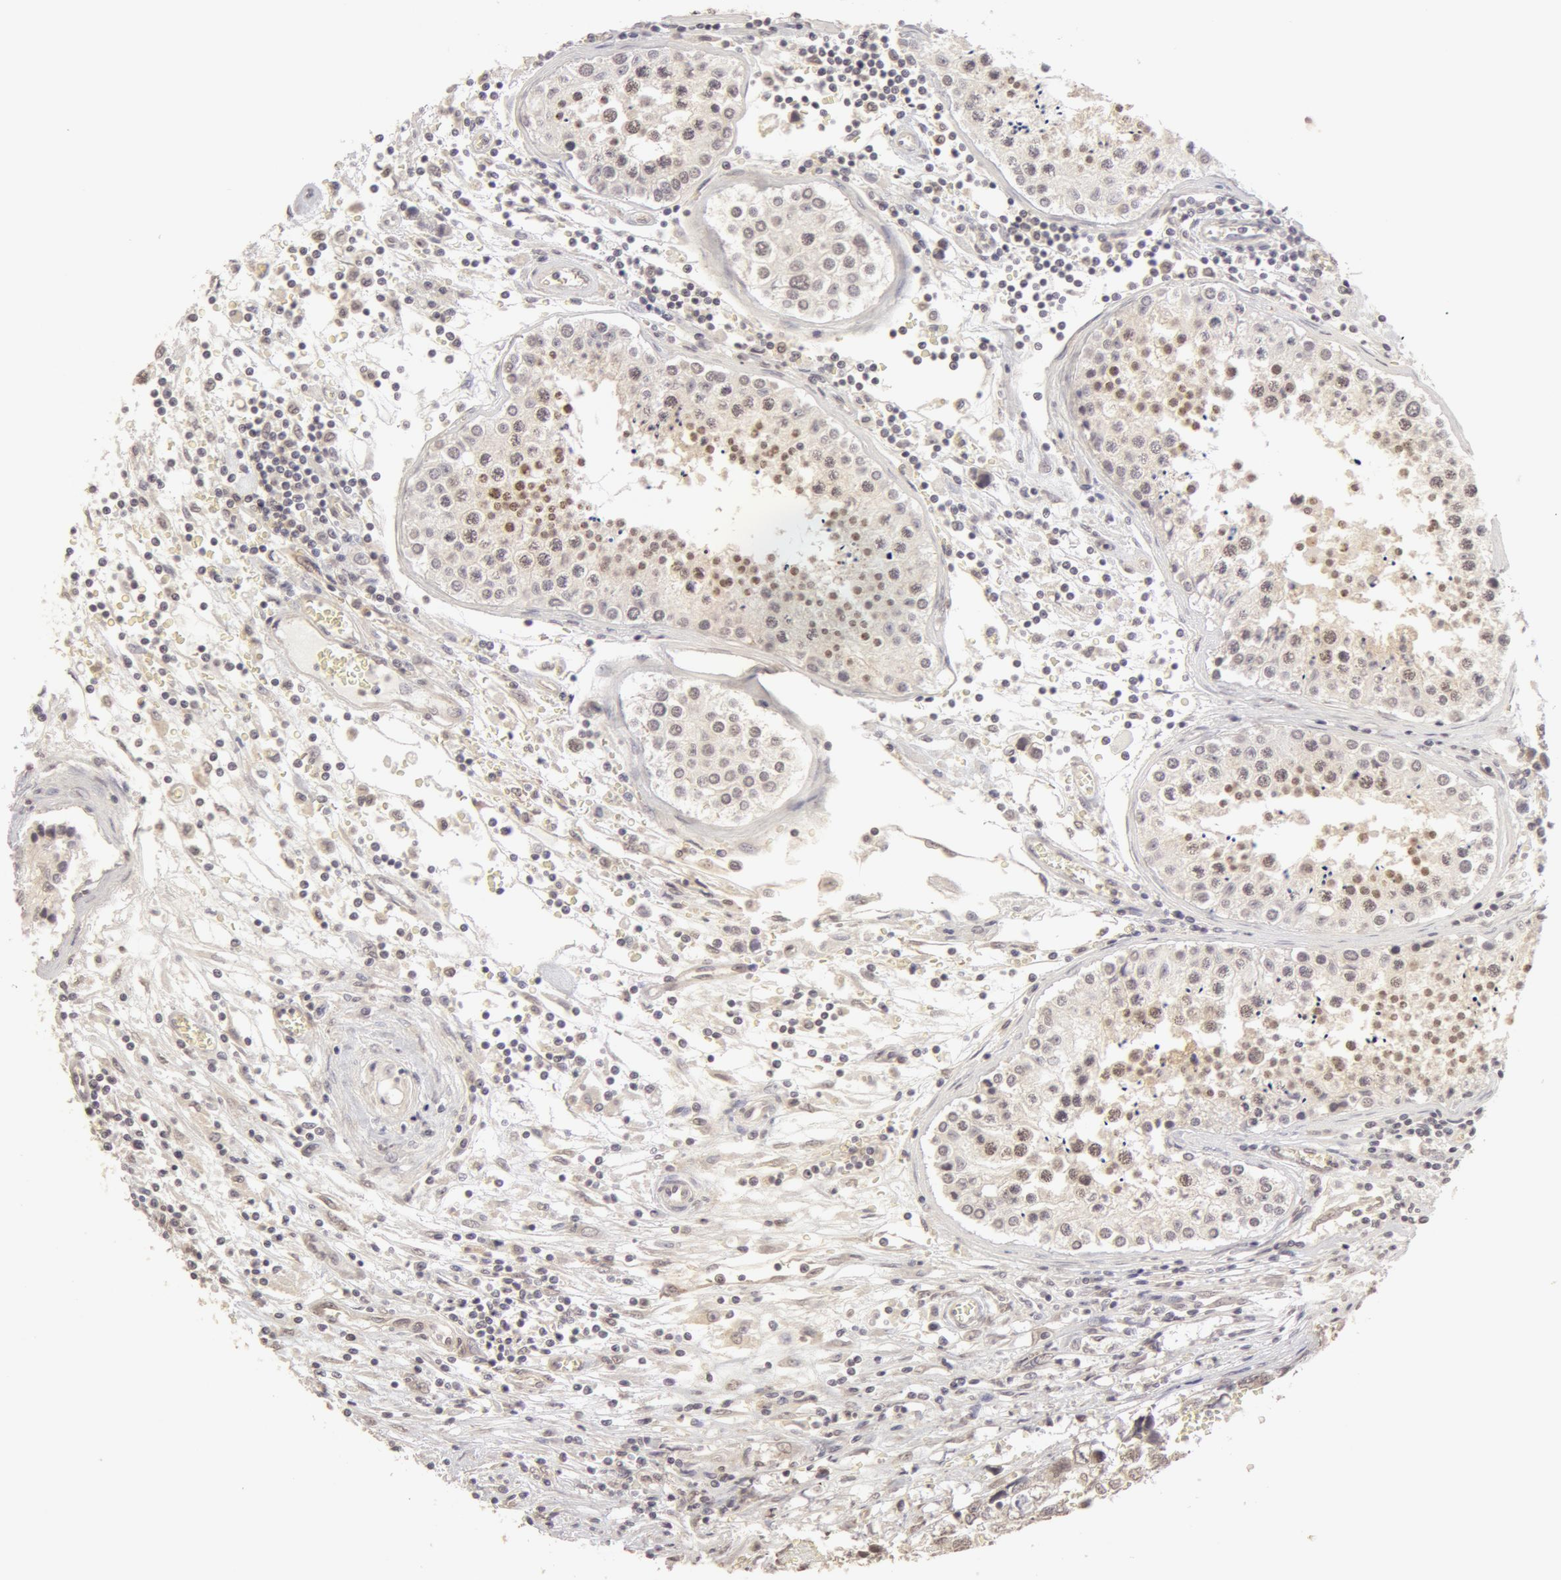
{"staining": {"intensity": "weak", "quantity": ">75%", "location": "nuclear"}, "tissue": "testis cancer", "cell_type": "Tumor cells", "image_type": "cancer", "snomed": [{"axis": "morphology", "description": "Carcinoma, Embryonal, NOS"}, {"axis": "topography", "description": "Testis"}], "caption": "Immunohistochemical staining of testis embryonal carcinoma reveals low levels of weak nuclear staining in approximately >75% of tumor cells.", "gene": "ADAM10", "patient": {"sex": "male", "age": 31}}